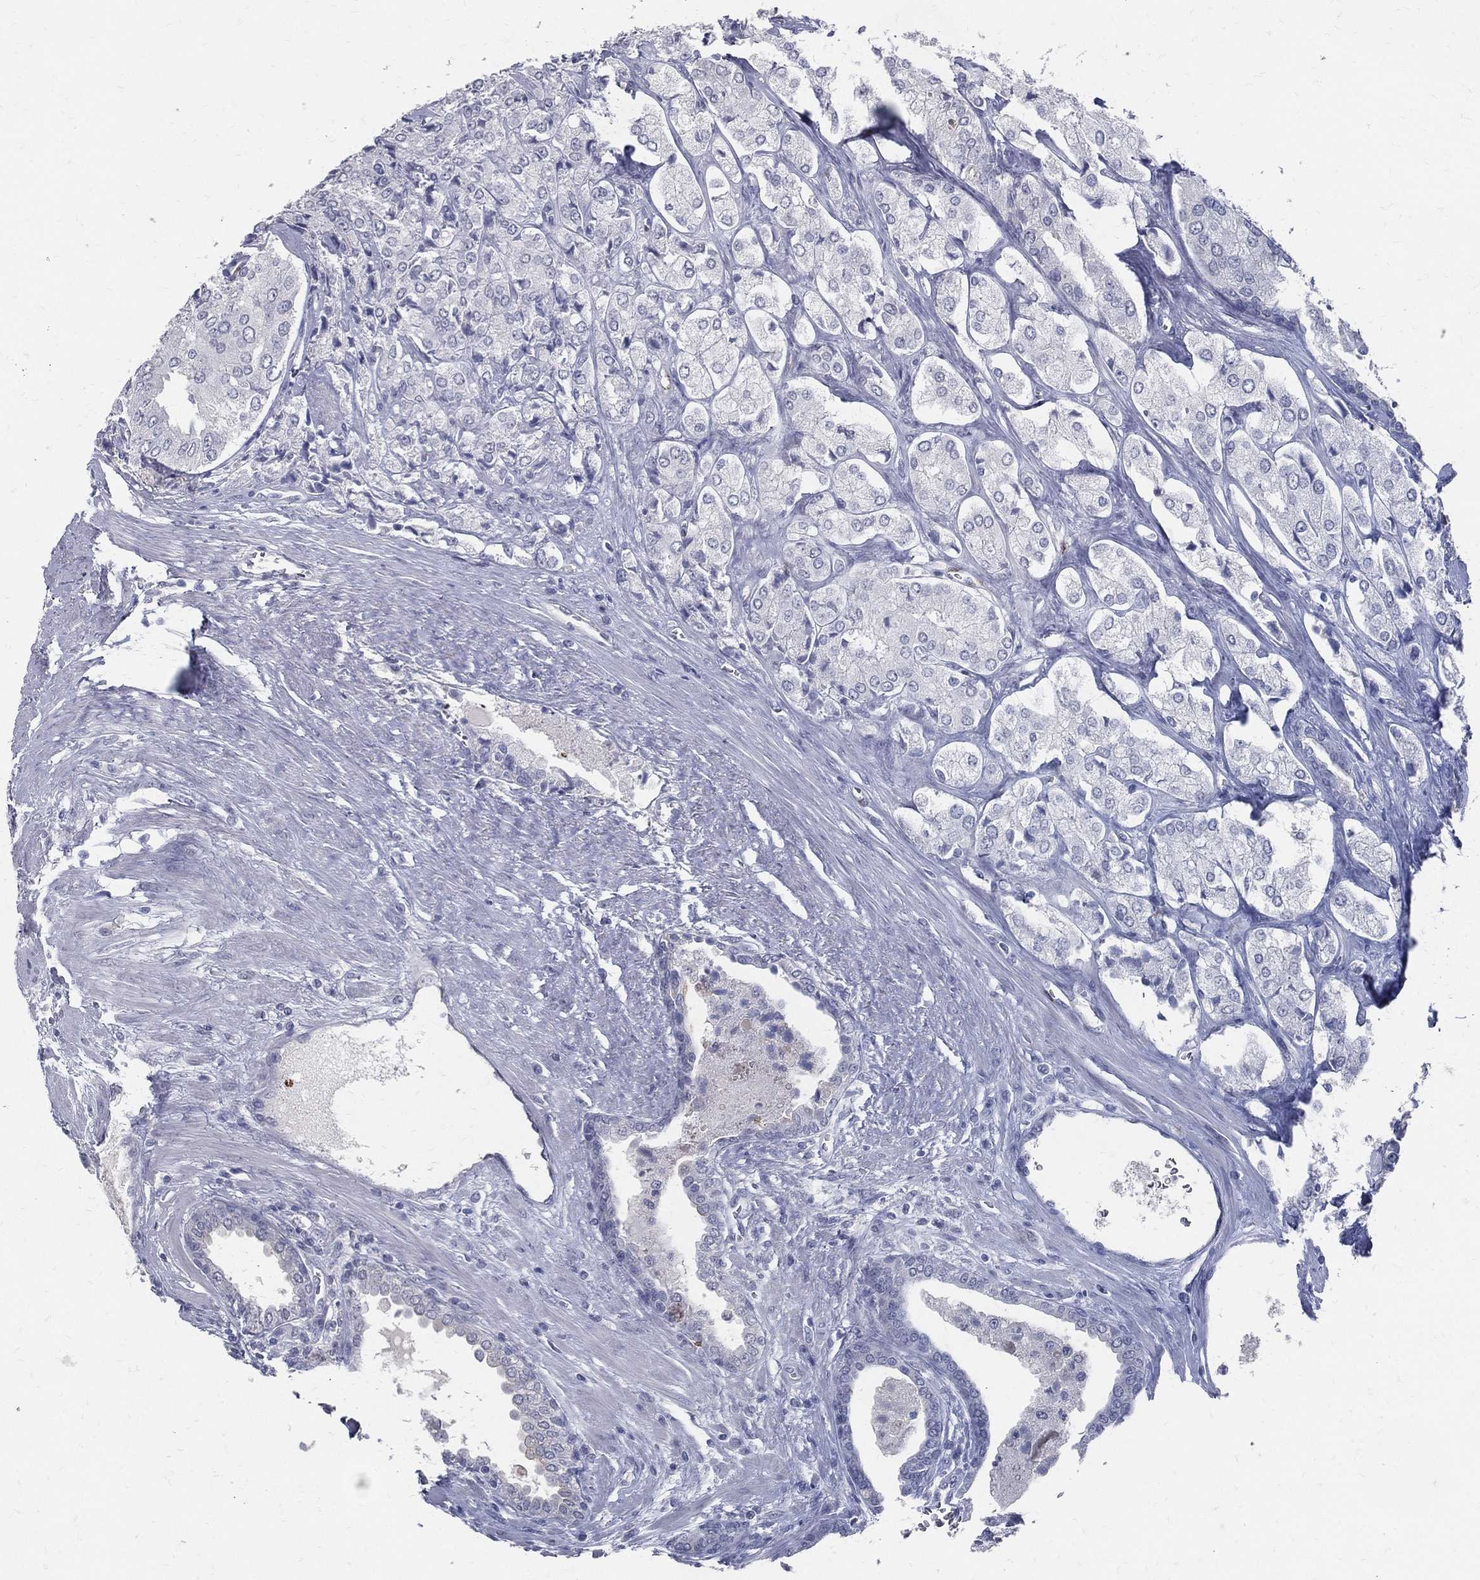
{"staining": {"intensity": "weak", "quantity": "<25%", "location": "cytoplasmic/membranous"}, "tissue": "prostate cancer", "cell_type": "Tumor cells", "image_type": "cancer", "snomed": [{"axis": "morphology", "description": "Adenocarcinoma, NOS"}, {"axis": "topography", "description": "Prostate and seminal vesicle, NOS"}, {"axis": "topography", "description": "Prostate"}], "caption": "This photomicrograph is of prostate cancer stained with immunohistochemistry to label a protein in brown with the nuclei are counter-stained blue. There is no positivity in tumor cells.", "gene": "ACE2", "patient": {"sex": "male", "age": 67}}